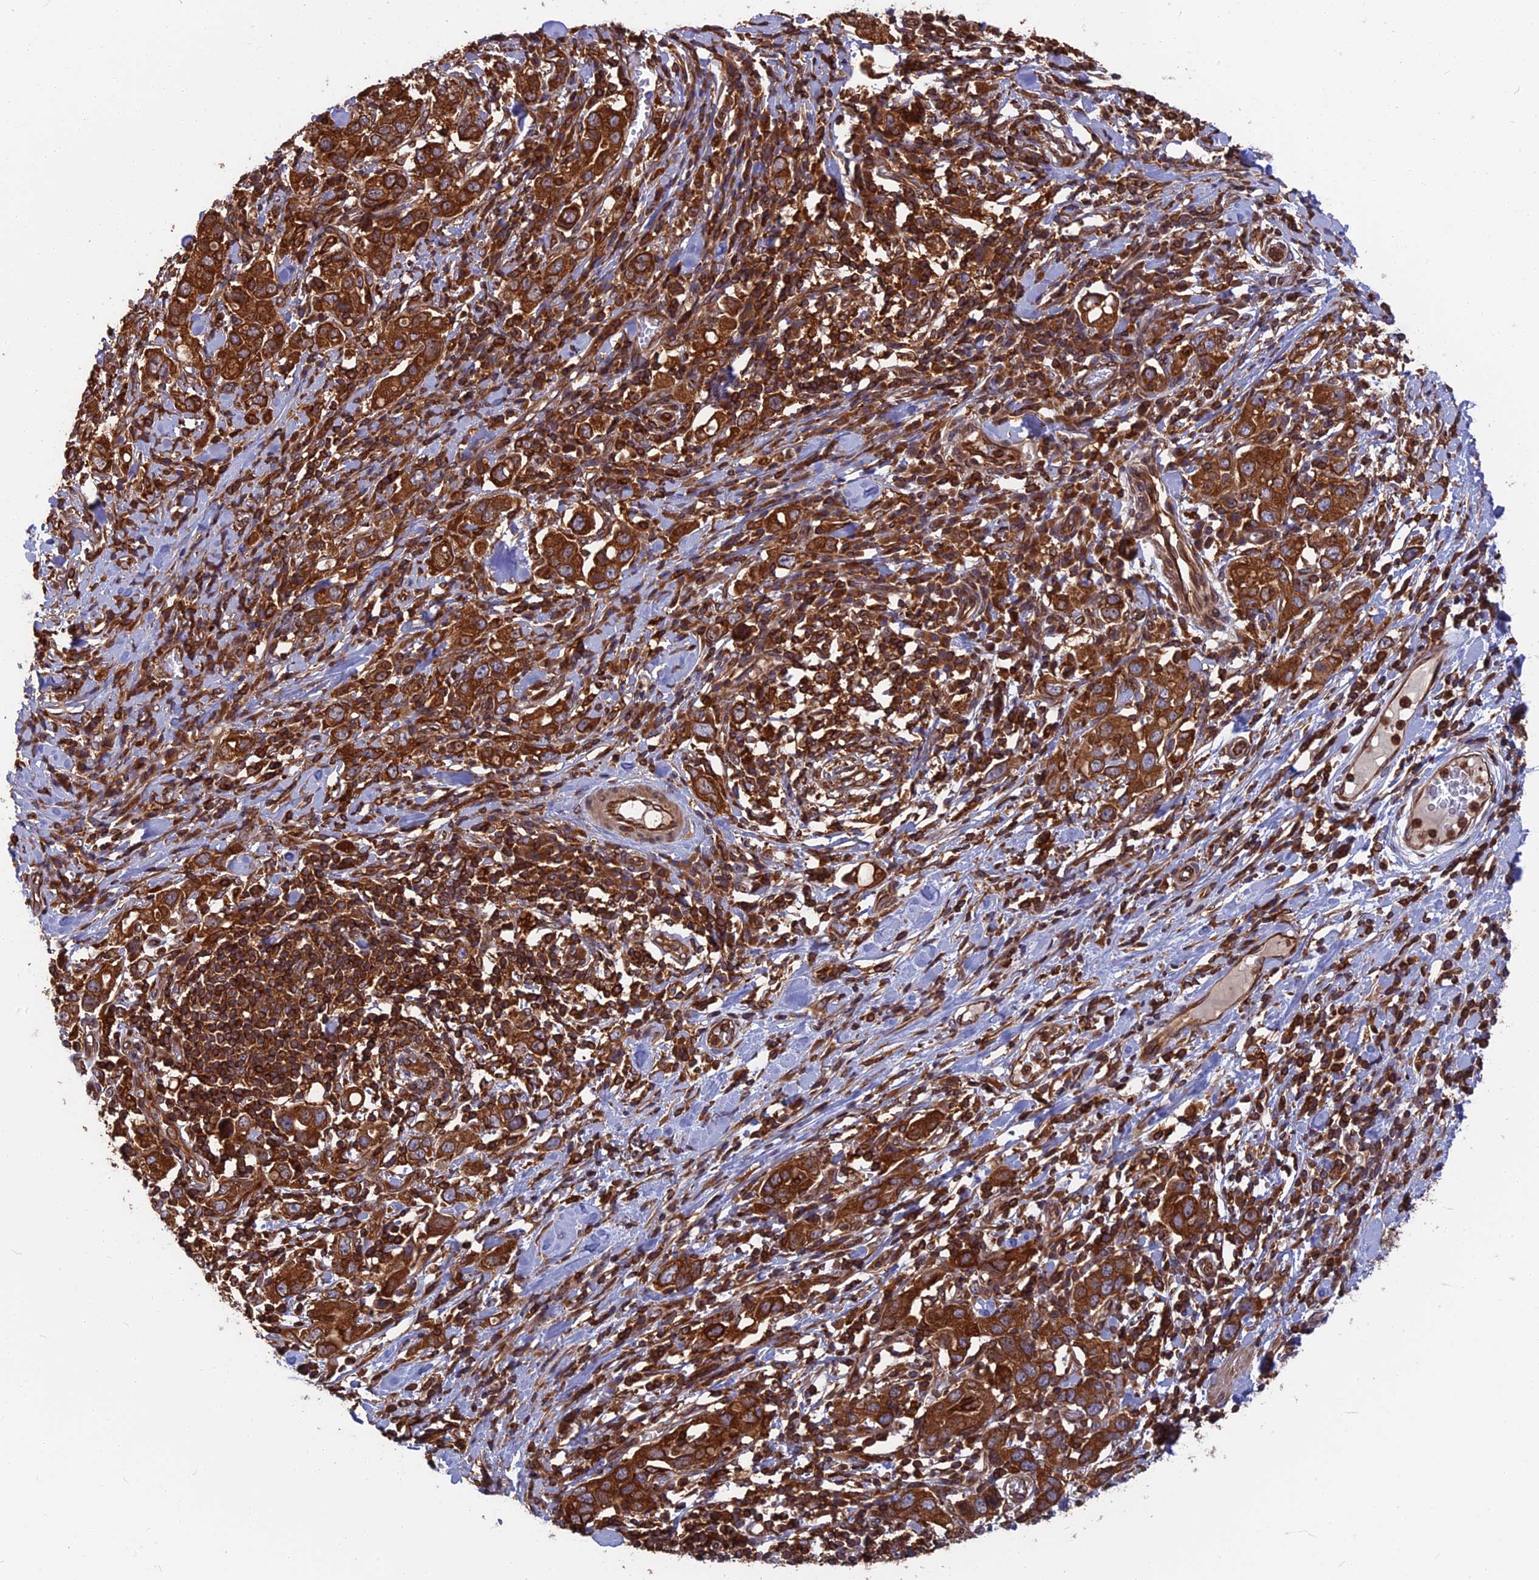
{"staining": {"intensity": "strong", "quantity": ">75%", "location": "cytoplasmic/membranous"}, "tissue": "stomach cancer", "cell_type": "Tumor cells", "image_type": "cancer", "snomed": [{"axis": "morphology", "description": "Adenocarcinoma, NOS"}, {"axis": "topography", "description": "Stomach, upper"}], "caption": "This histopathology image displays IHC staining of stomach cancer (adenocarcinoma), with high strong cytoplasmic/membranous positivity in approximately >75% of tumor cells.", "gene": "WDR1", "patient": {"sex": "male", "age": 62}}